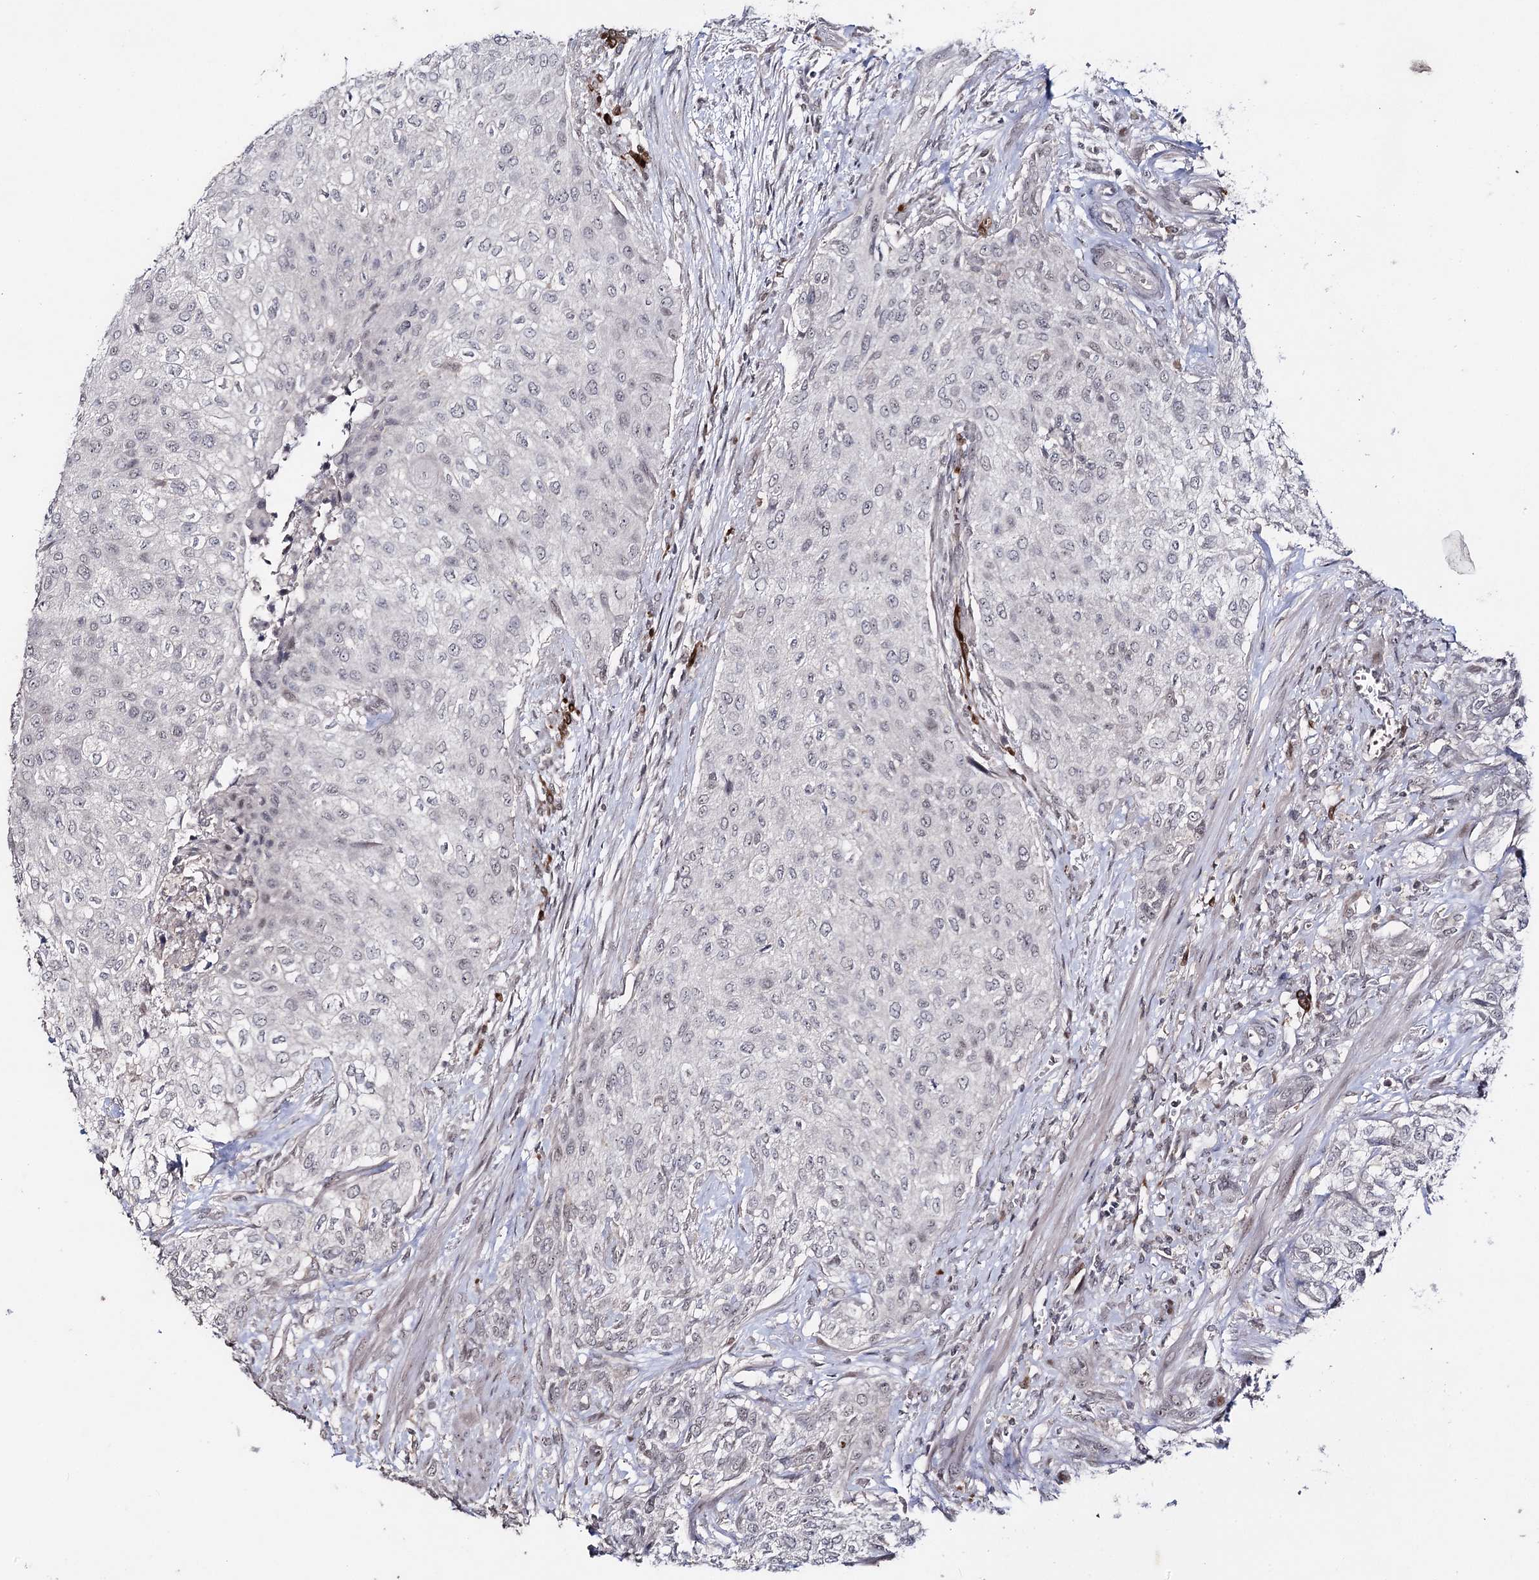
{"staining": {"intensity": "negative", "quantity": "none", "location": "none"}, "tissue": "urothelial cancer", "cell_type": "Tumor cells", "image_type": "cancer", "snomed": [{"axis": "morphology", "description": "Normal tissue, NOS"}, {"axis": "morphology", "description": "Urothelial carcinoma, NOS"}, {"axis": "topography", "description": "Urinary bladder"}, {"axis": "topography", "description": "Peripheral nerve tissue"}], "caption": "IHC of transitional cell carcinoma exhibits no staining in tumor cells.", "gene": "HSD11B2", "patient": {"sex": "male", "age": 35}}